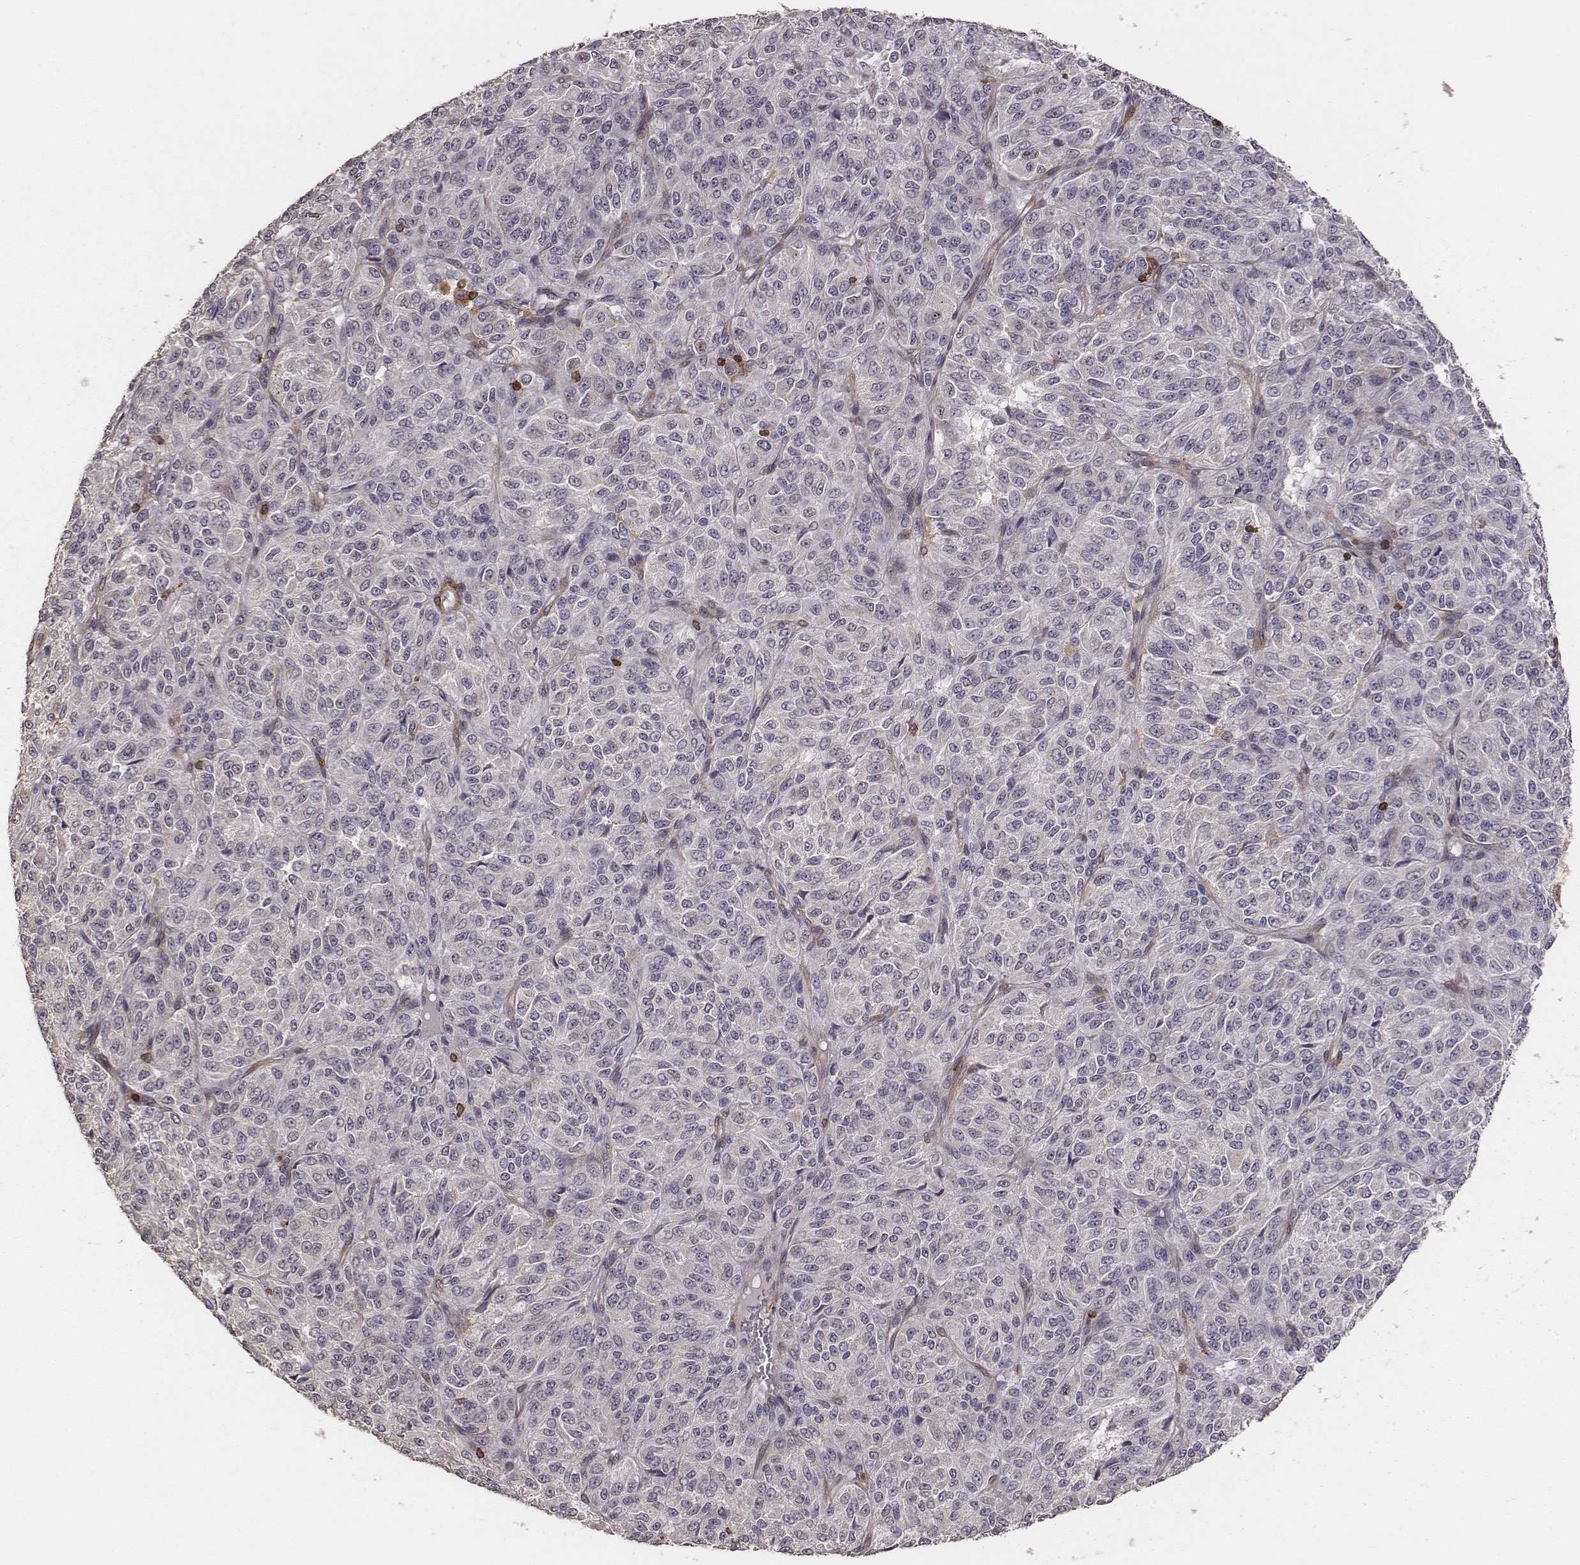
{"staining": {"intensity": "negative", "quantity": "none", "location": "none"}, "tissue": "melanoma", "cell_type": "Tumor cells", "image_type": "cancer", "snomed": [{"axis": "morphology", "description": "Malignant melanoma, Metastatic site"}, {"axis": "topography", "description": "Brain"}], "caption": "There is no significant staining in tumor cells of melanoma. The staining is performed using DAB (3,3'-diaminobenzidine) brown chromogen with nuclei counter-stained in using hematoxylin.", "gene": "PILRA", "patient": {"sex": "female", "age": 56}}